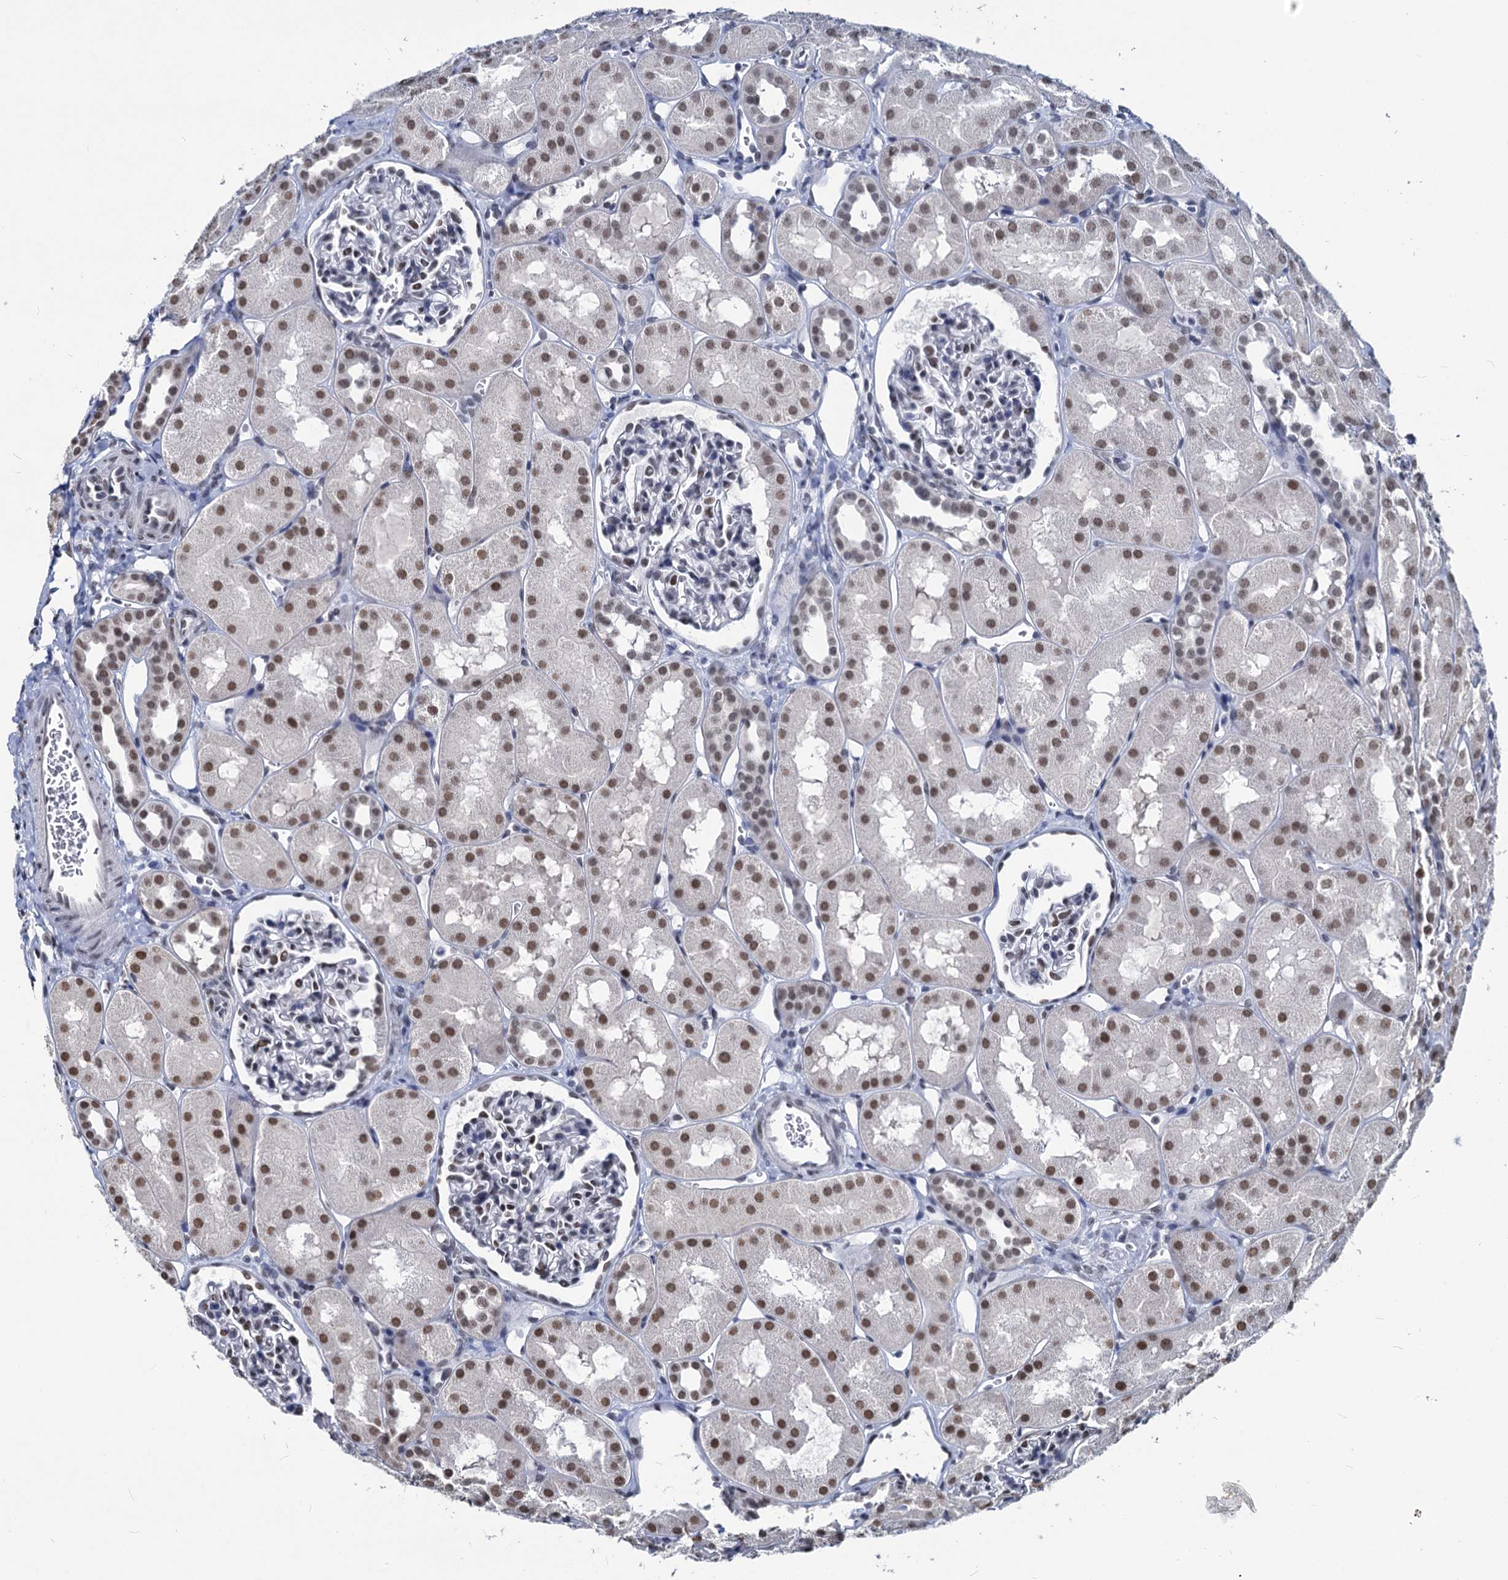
{"staining": {"intensity": "moderate", "quantity": "<25%", "location": "nuclear"}, "tissue": "kidney", "cell_type": "Cells in glomeruli", "image_type": "normal", "snomed": [{"axis": "morphology", "description": "Normal tissue, NOS"}, {"axis": "topography", "description": "Kidney"}, {"axis": "topography", "description": "Urinary bladder"}], "caption": "This is an image of immunohistochemistry (IHC) staining of benign kidney, which shows moderate expression in the nuclear of cells in glomeruli.", "gene": "PARPBP", "patient": {"sex": "male", "age": 16}}